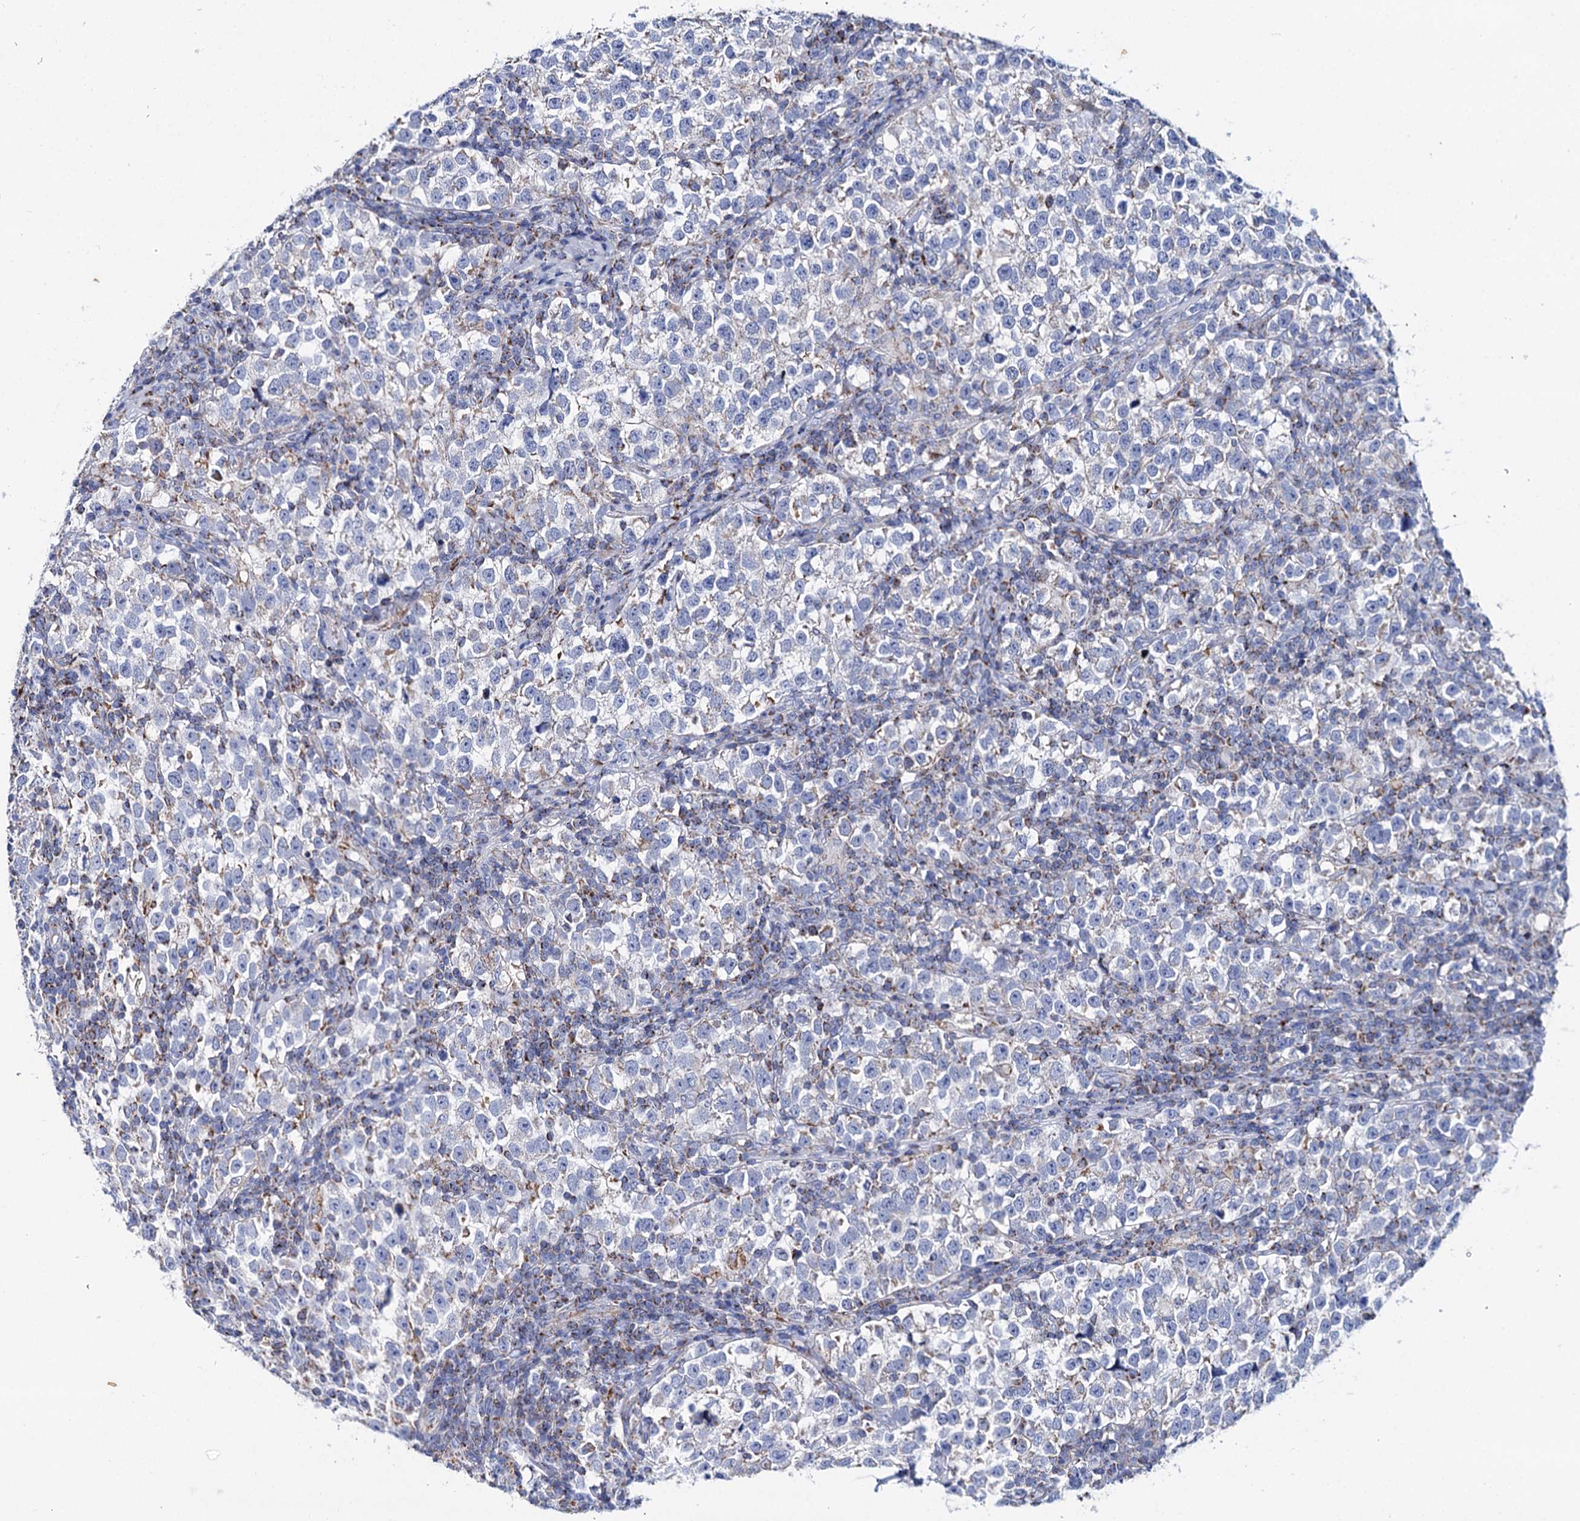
{"staining": {"intensity": "negative", "quantity": "none", "location": "none"}, "tissue": "testis cancer", "cell_type": "Tumor cells", "image_type": "cancer", "snomed": [{"axis": "morphology", "description": "Normal tissue, NOS"}, {"axis": "morphology", "description": "Seminoma, NOS"}, {"axis": "topography", "description": "Testis"}], "caption": "Tumor cells are negative for protein expression in human seminoma (testis).", "gene": "UBASH3B", "patient": {"sex": "male", "age": 43}}